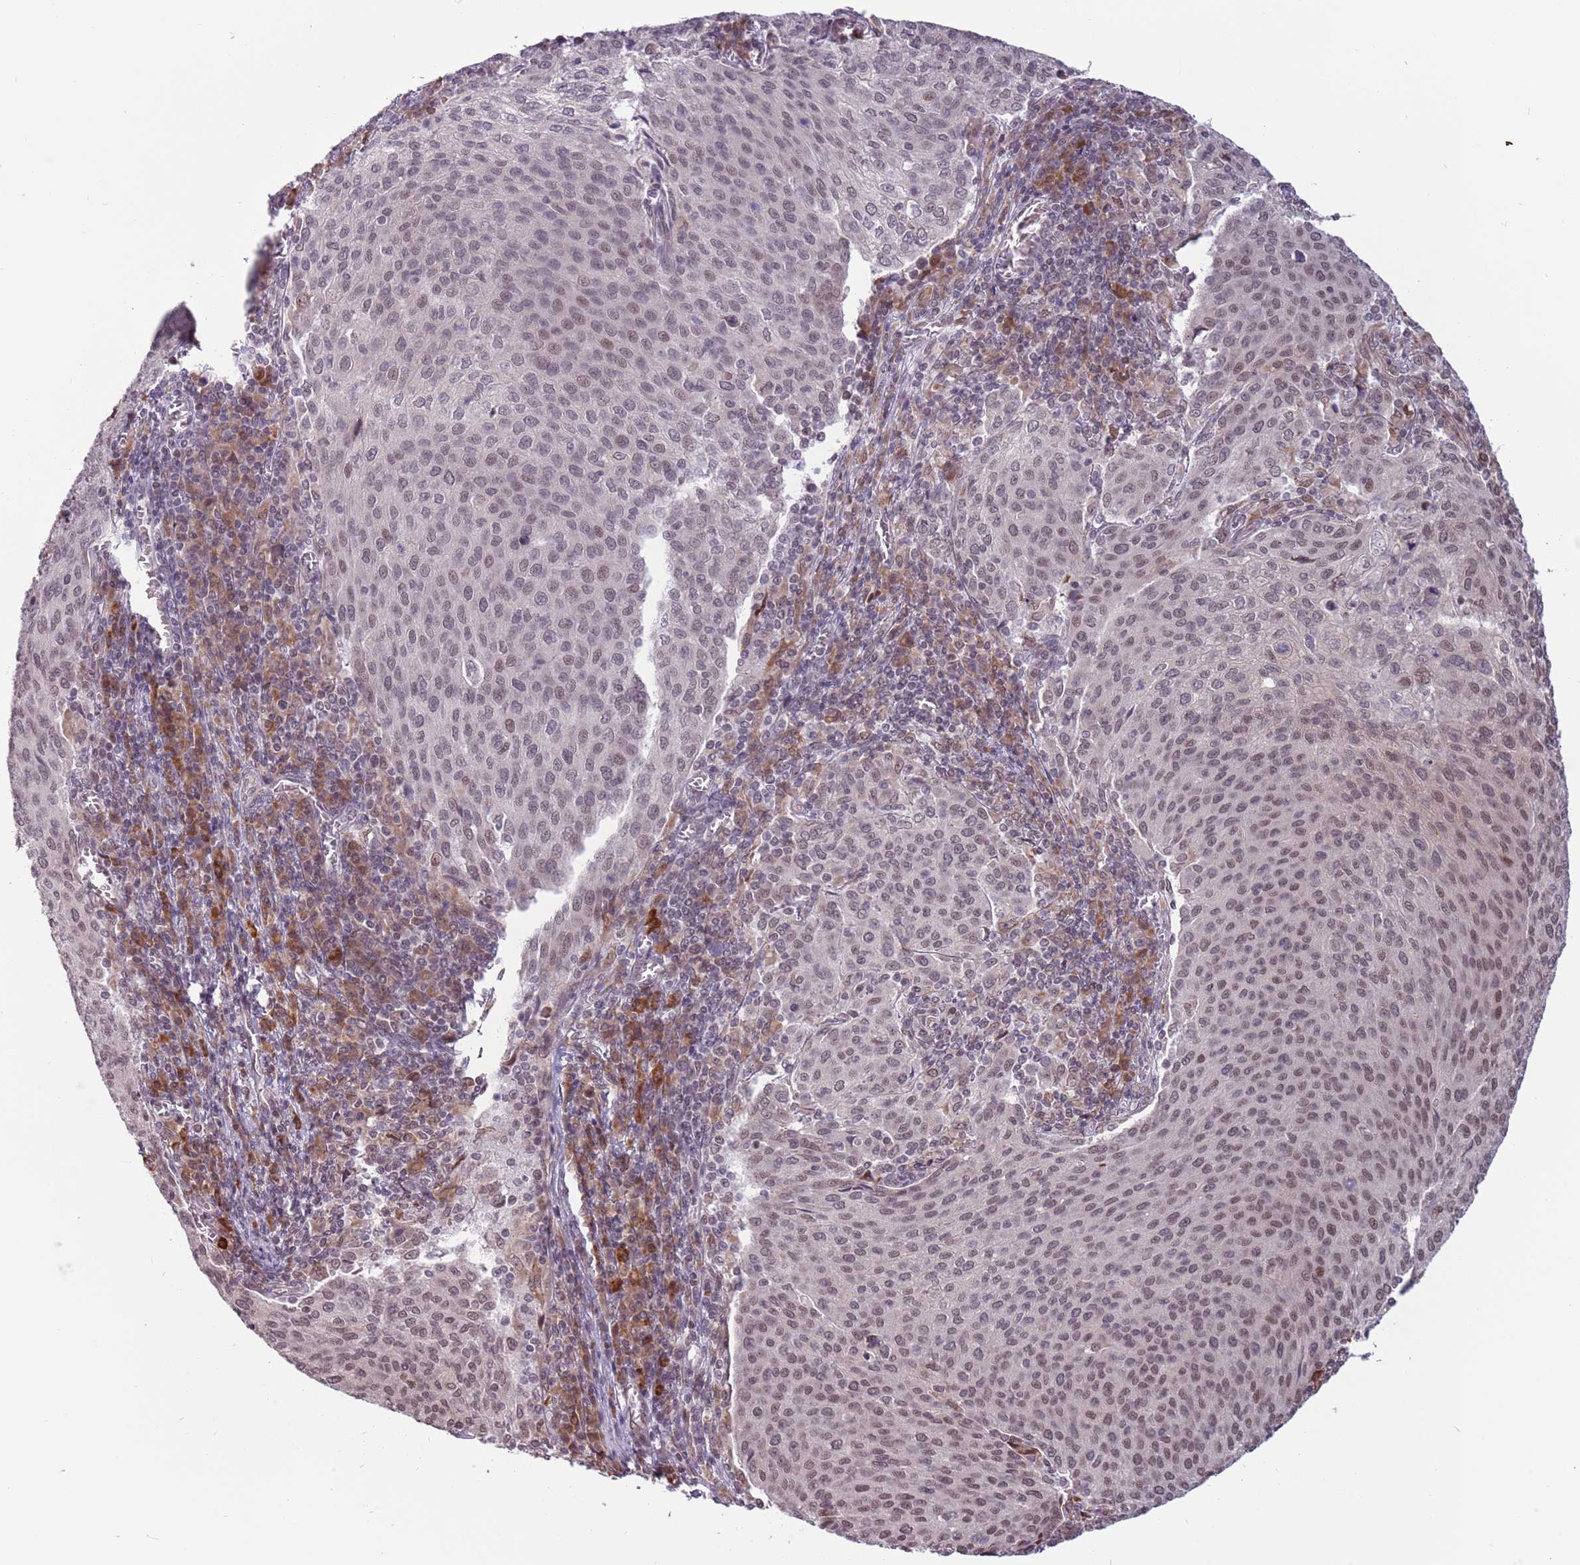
{"staining": {"intensity": "weak", "quantity": "25%-75%", "location": "nuclear"}, "tissue": "cervical cancer", "cell_type": "Tumor cells", "image_type": "cancer", "snomed": [{"axis": "morphology", "description": "Squamous cell carcinoma, NOS"}, {"axis": "topography", "description": "Cervix"}], "caption": "Immunohistochemical staining of human cervical cancer (squamous cell carcinoma) demonstrates low levels of weak nuclear staining in about 25%-75% of tumor cells.", "gene": "BARD1", "patient": {"sex": "female", "age": 46}}